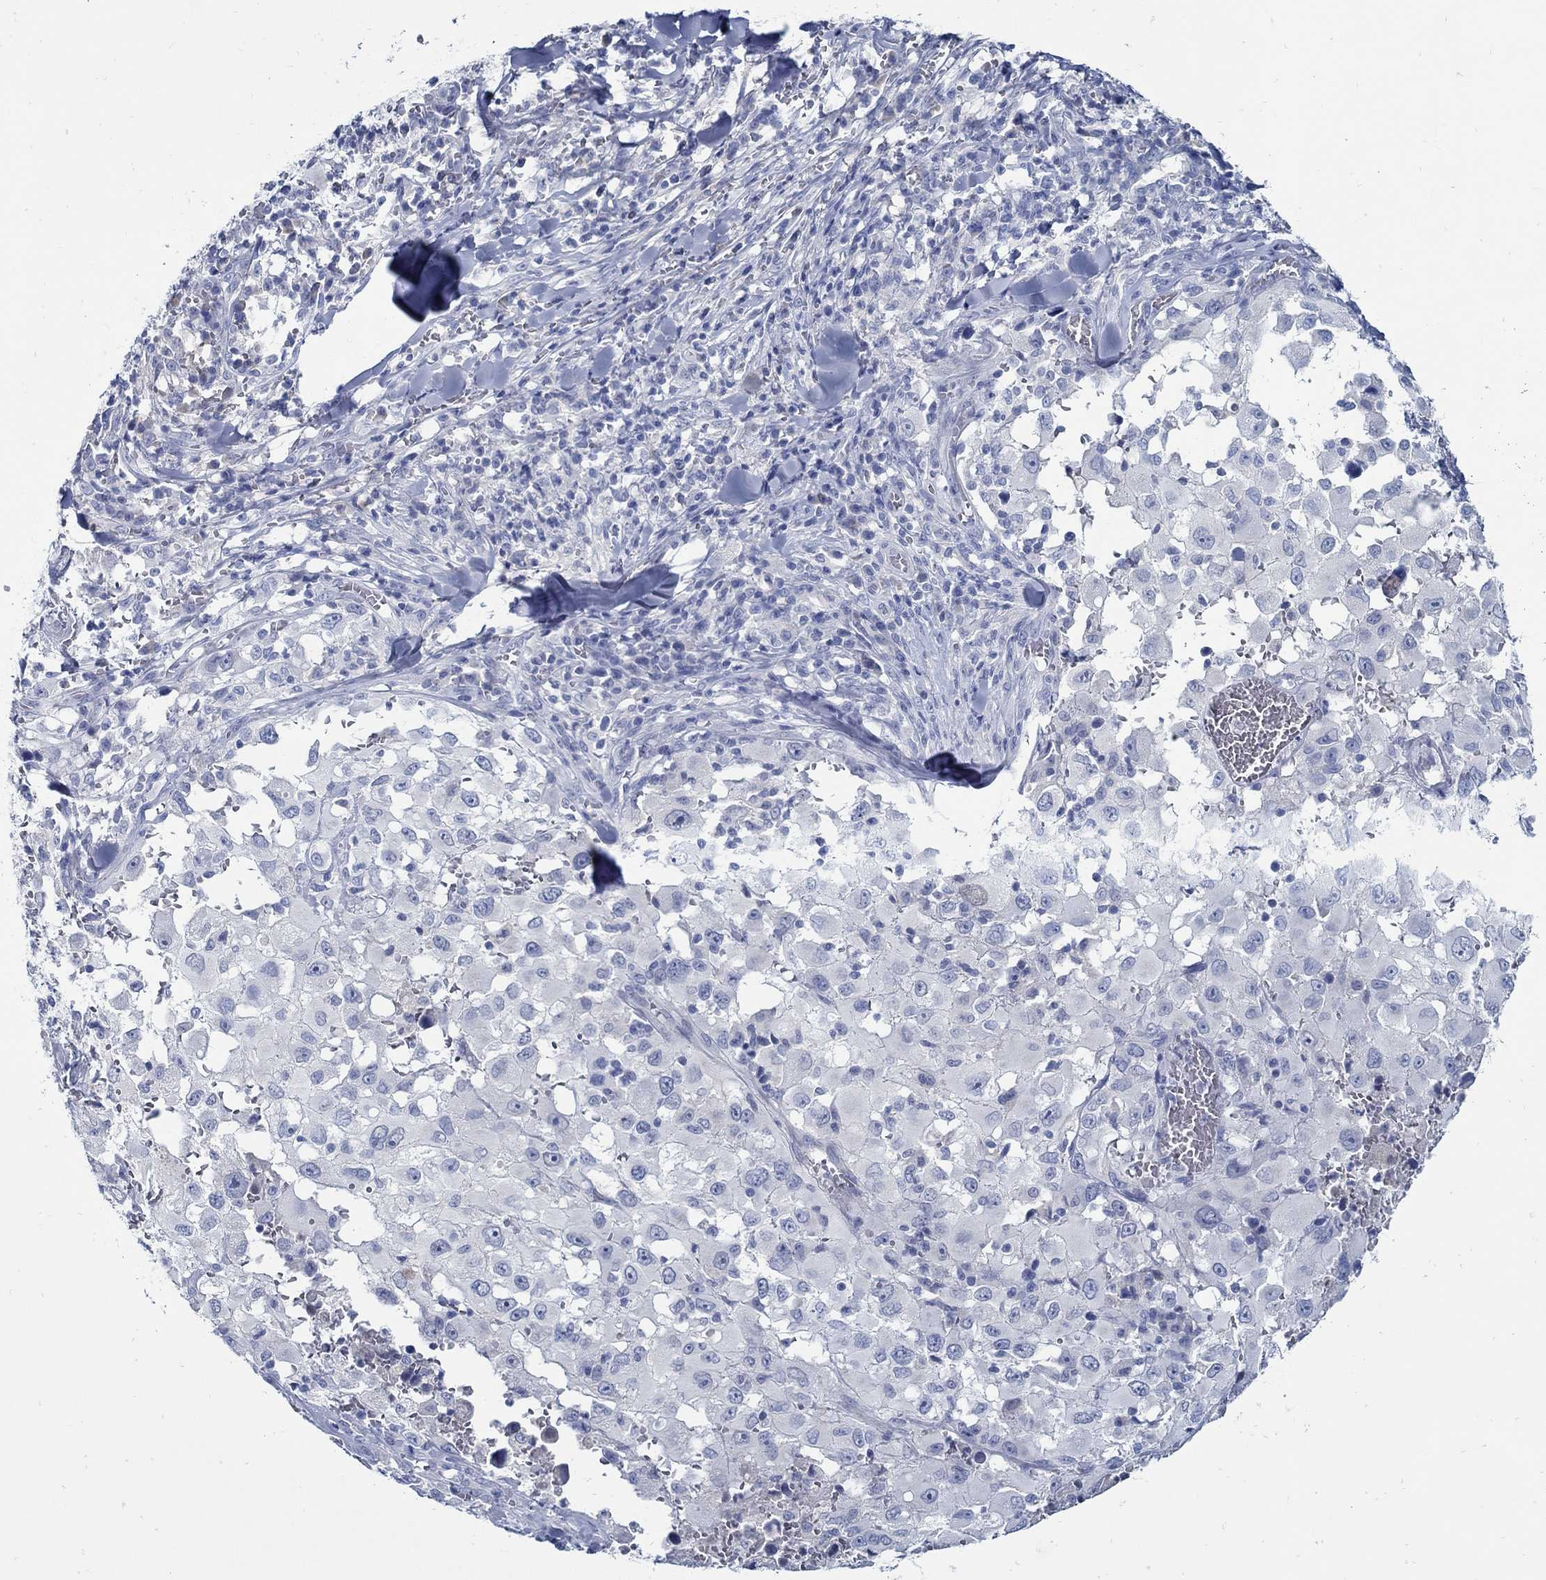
{"staining": {"intensity": "negative", "quantity": "none", "location": "none"}, "tissue": "melanoma", "cell_type": "Tumor cells", "image_type": "cancer", "snomed": [{"axis": "morphology", "description": "Malignant melanoma, Metastatic site"}, {"axis": "topography", "description": "Lymph node"}], "caption": "This is a histopathology image of immunohistochemistry (IHC) staining of melanoma, which shows no expression in tumor cells. The staining was performed using DAB (3,3'-diaminobenzidine) to visualize the protein expression in brown, while the nuclei were stained in blue with hematoxylin (Magnification: 20x).", "gene": "PAX9", "patient": {"sex": "male", "age": 50}}